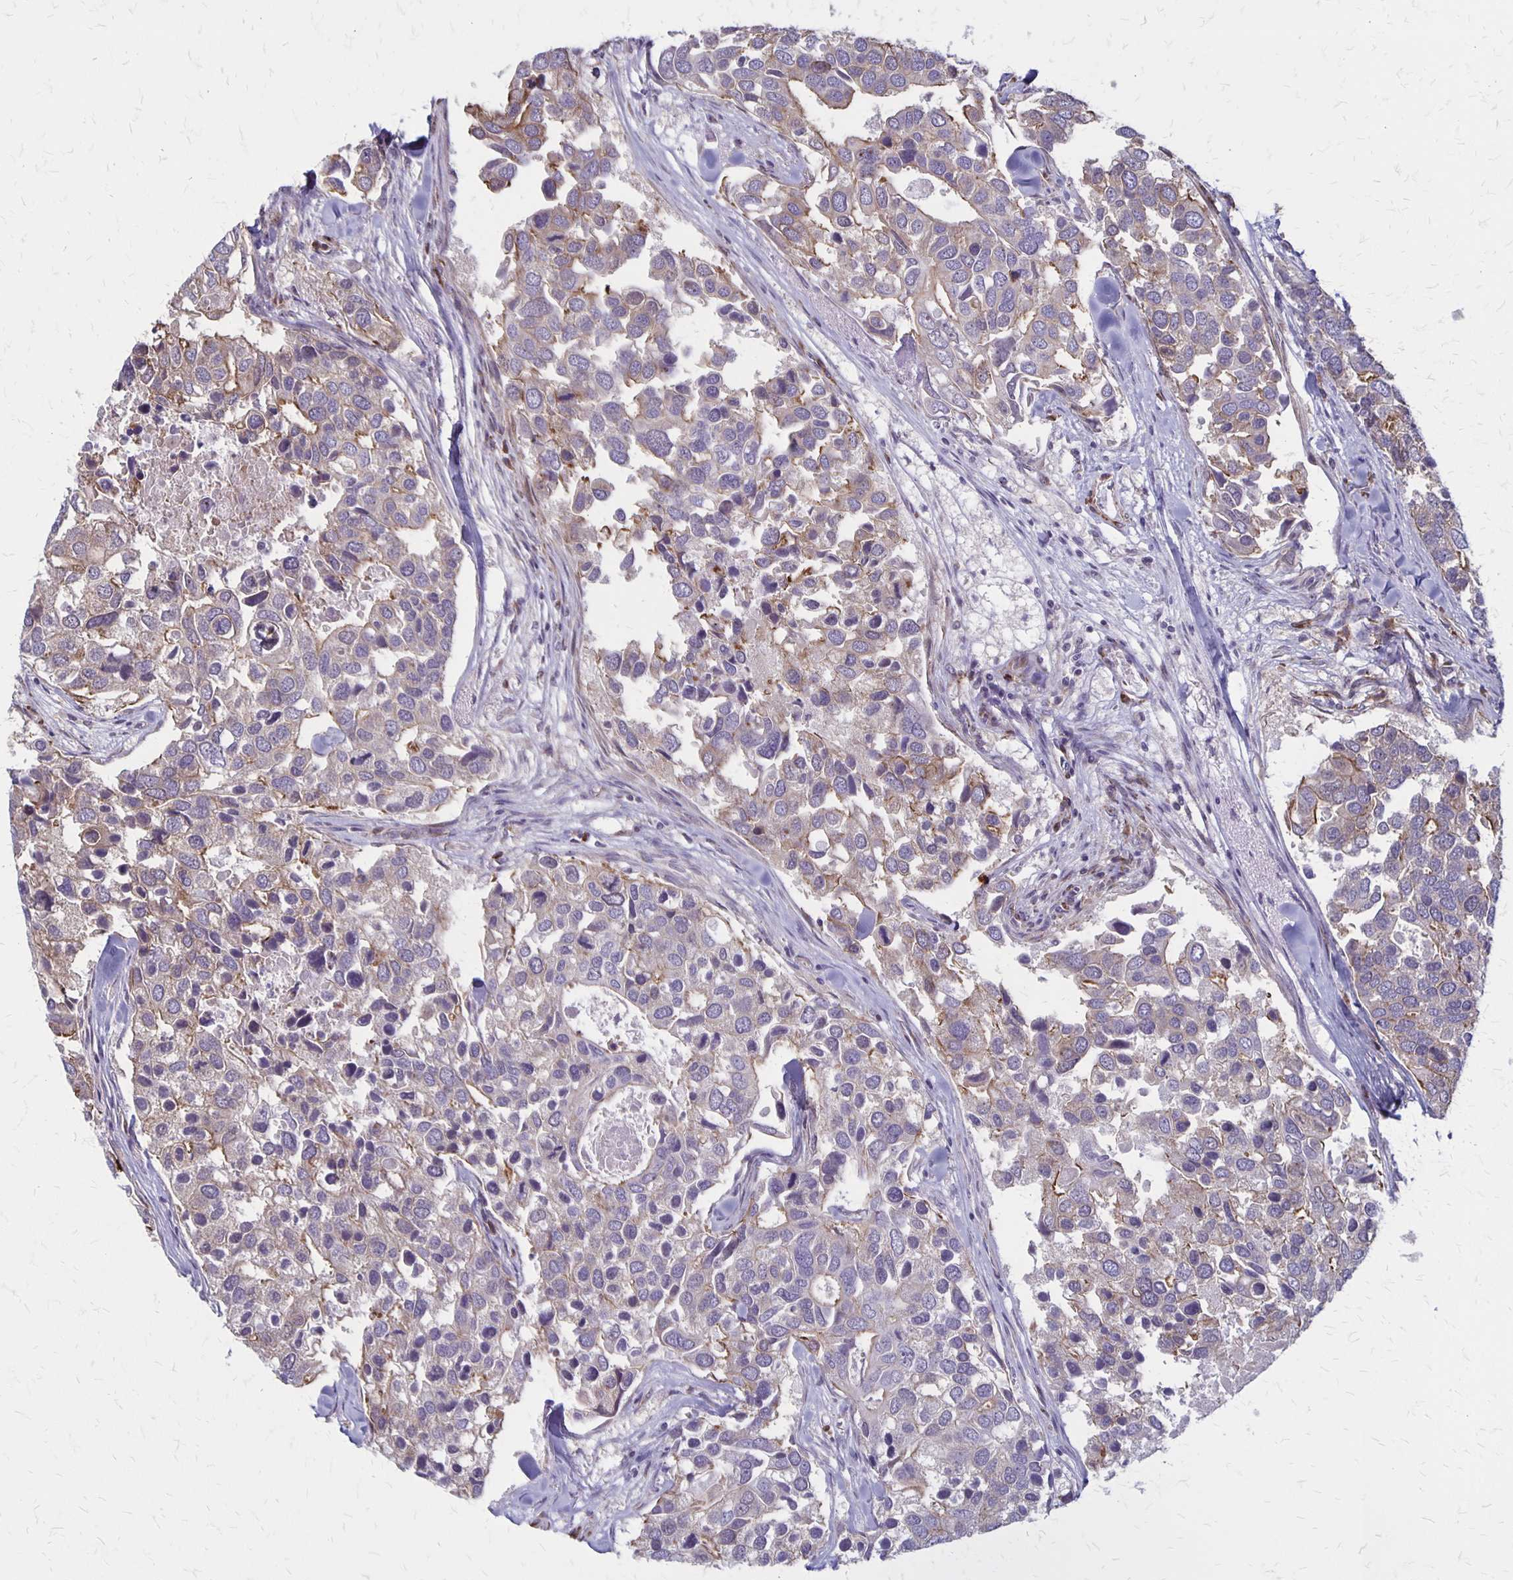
{"staining": {"intensity": "weak", "quantity": "<25%", "location": "cytoplasmic/membranous"}, "tissue": "breast cancer", "cell_type": "Tumor cells", "image_type": "cancer", "snomed": [{"axis": "morphology", "description": "Duct carcinoma"}, {"axis": "topography", "description": "Breast"}], "caption": "Immunohistochemistry (IHC) photomicrograph of neoplastic tissue: human breast infiltrating ductal carcinoma stained with DAB (3,3'-diaminobenzidine) exhibits no significant protein expression in tumor cells.", "gene": "SEPTIN5", "patient": {"sex": "female", "age": 83}}